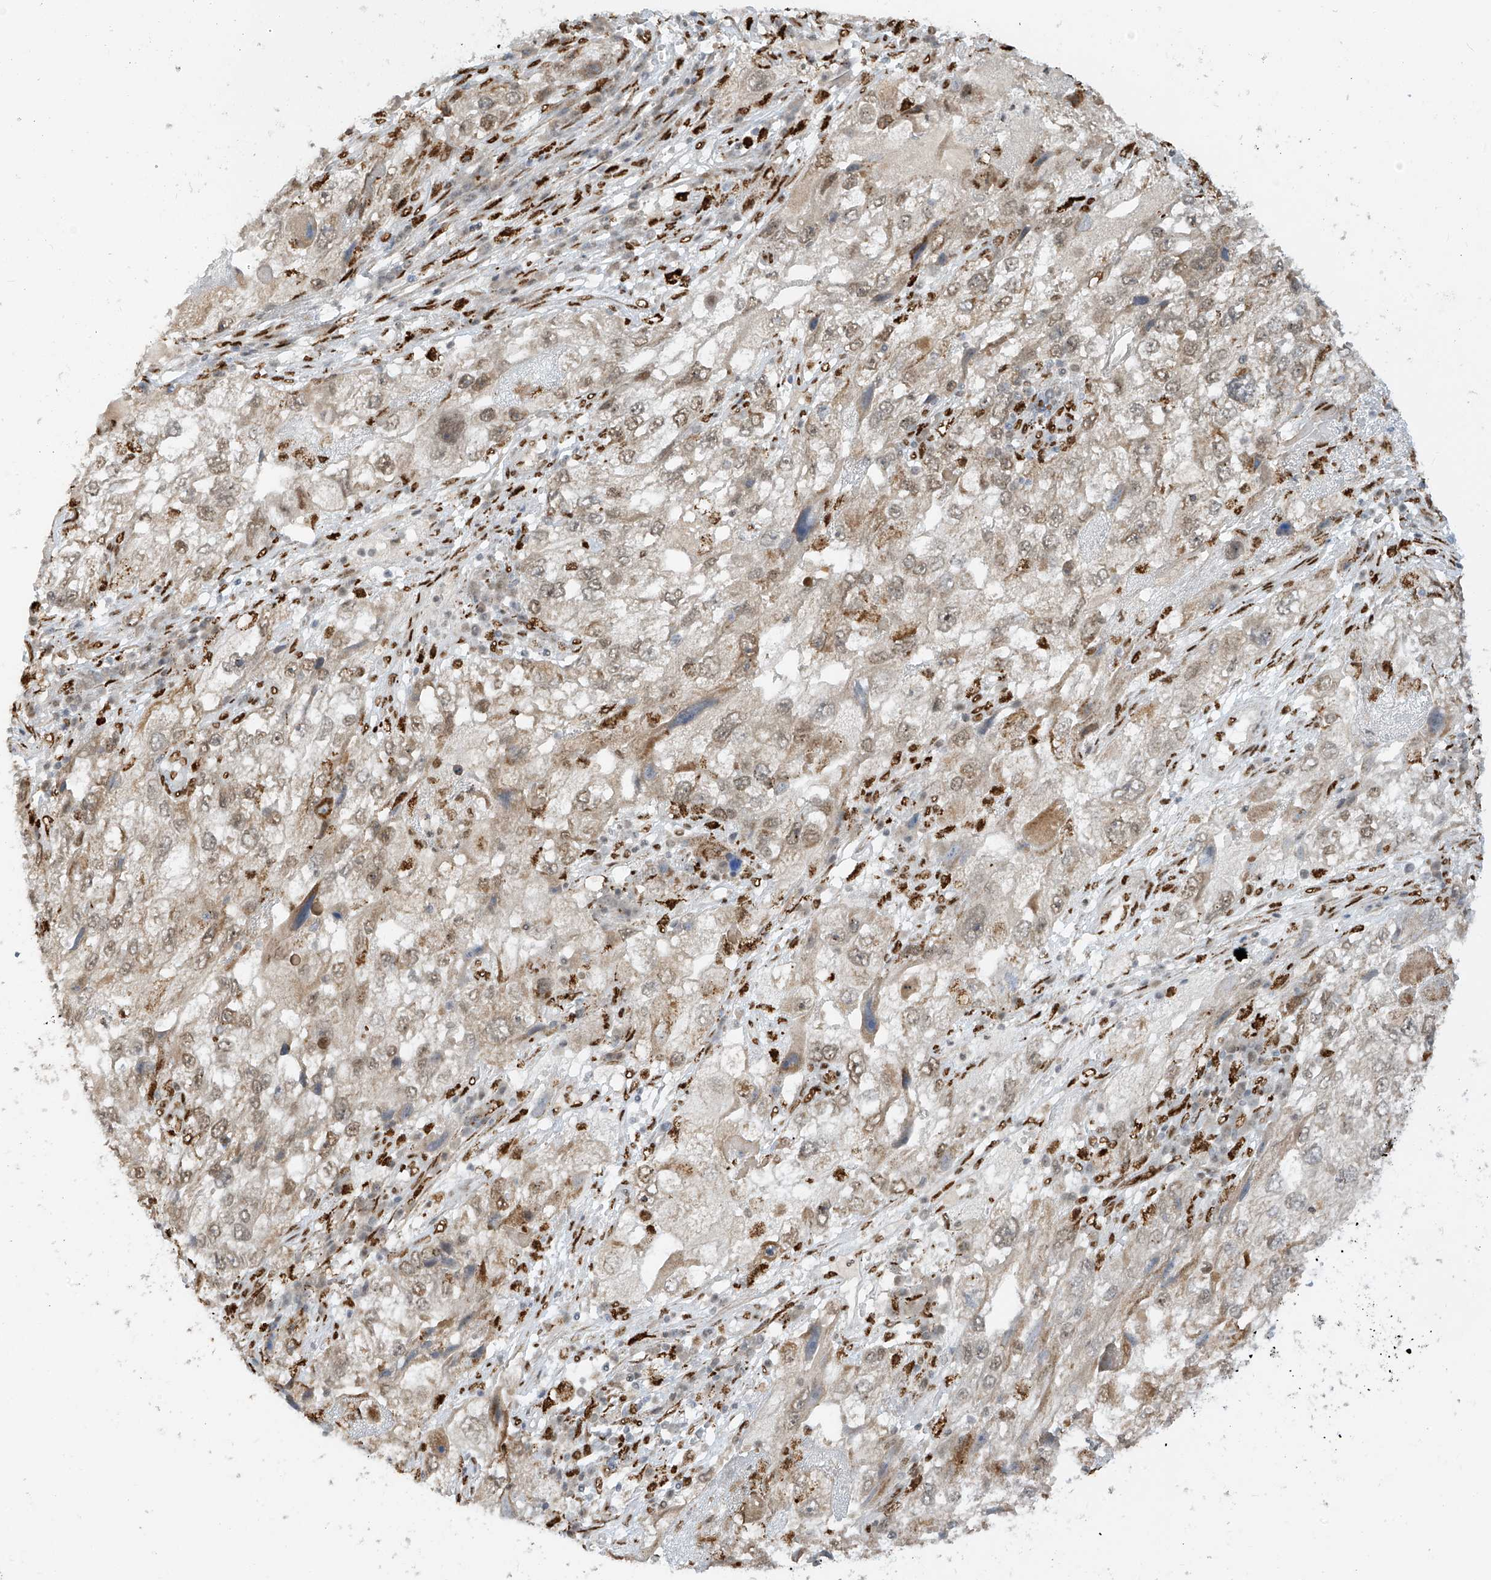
{"staining": {"intensity": "weak", "quantity": "25%-75%", "location": "cytoplasmic/membranous"}, "tissue": "endometrial cancer", "cell_type": "Tumor cells", "image_type": "cancer", "snomed": [{"axis": "morphology", "description": "Adenocarcinoma, NOS"}, {"axis": "topography", "description": "Endometrium"}], "caption": "Immunohistochemistry histopathology image of human endometrial adenocarcinoma stained for a protein (brown), which exhibits low levels of weak cytoplasmic/membranous expression in approximately 25%-75% of tumor cells.", "gene": "PM20D2", "patient": {"sex": "female", "age": 49}}